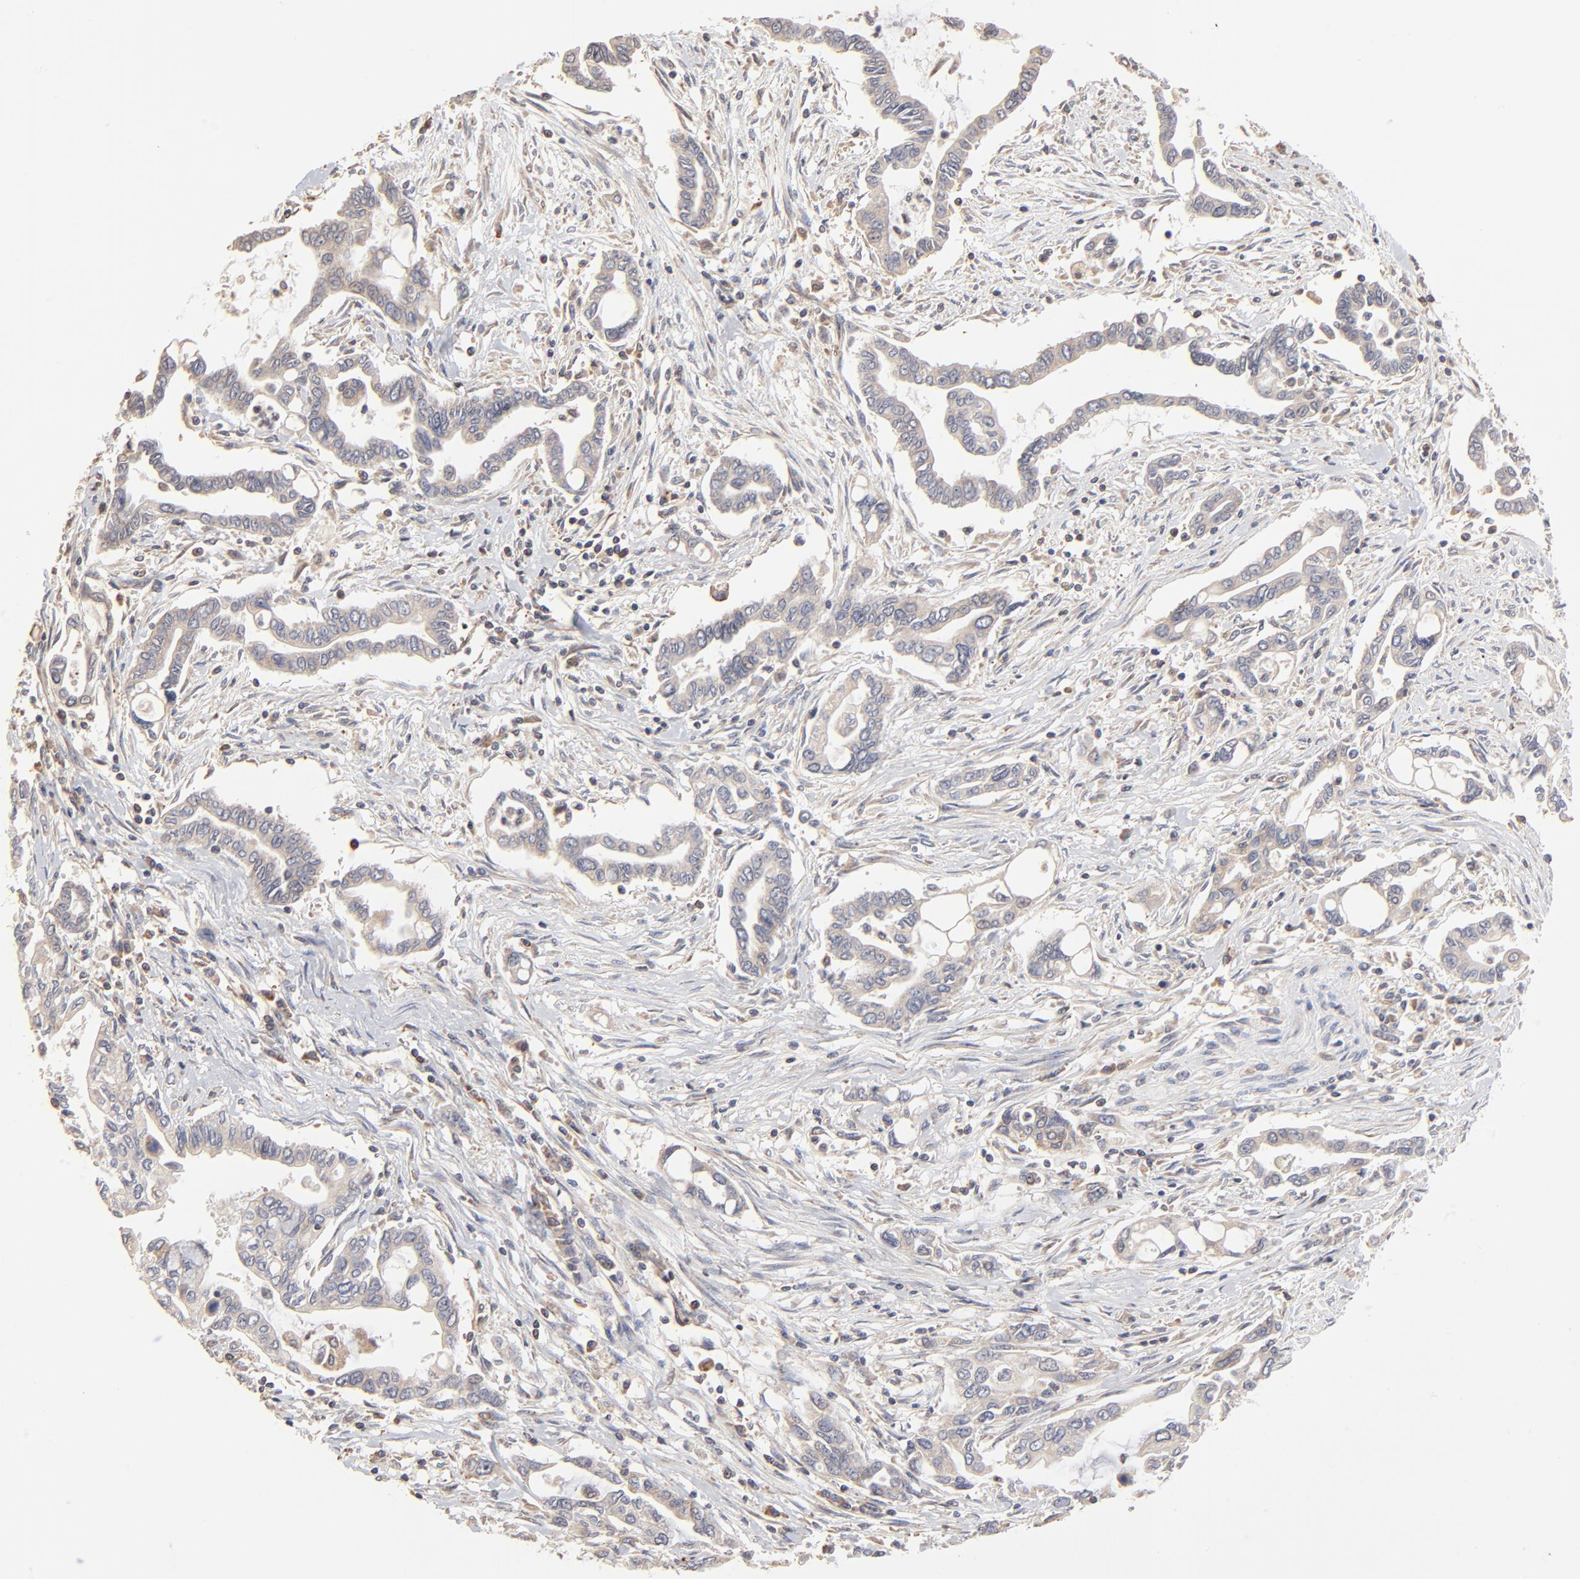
{"staining": {"intensity": "weak", "quantity": "<25%", "location": "cytoplasmic/membranous"}, "tissue": "pancreatic cancer", "cell_type": "Tumor cells", "image_type": "cancer", "snomed": [{"axis": "morphology", "description": "Adenocarcinoma, NOS"}, {"axis": "topography", "description": "Pancreas"}], "caption": "DAB immunohistochemical staining of human pancreatic adenocarcinoma reveals no significant expression in tumor cells. (Stains: DAB (3,3'-diaminobenzidine) immunohistochemistry with hematoxylin counter stain, Microscopy: brightfield microscopy at high magnification).", "gene": "RNF213", "patient": {"sex": "female", "age": 57}}